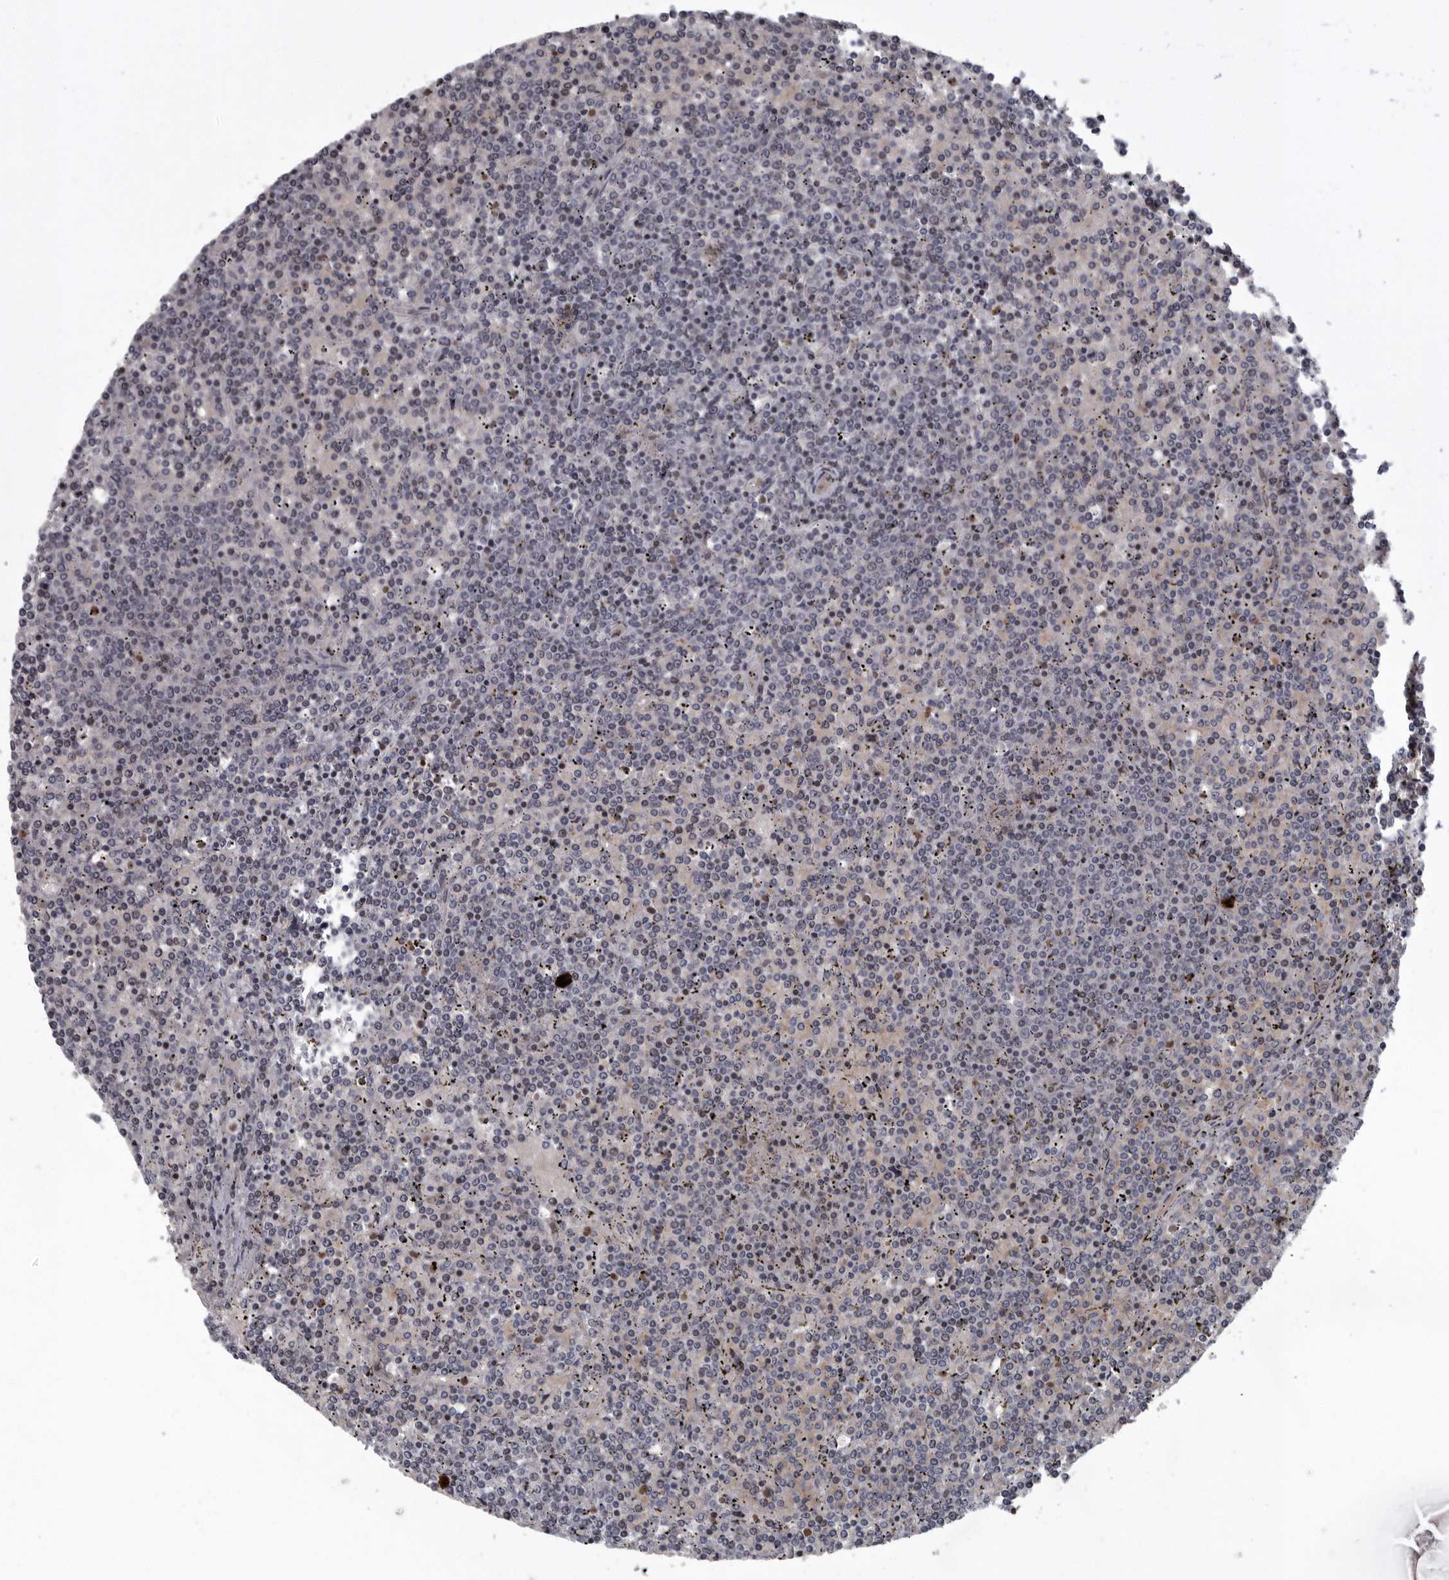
{"staining": {"intensity": "negative", "quantity": "none", "location": "none"}, "tissue": "lymphoma", "cell_type": "Tumor cells", "image_type": "cancer", "snomed": [{"axis": "morphology", "description": "Malignant lymphoma, non-Hodgkin's type, Low grade"}, {"axis": "topography", "description": "Spleen"}], "caption": "There is no significant positivity in tumor cells of low-grade malignant lymphoma, non-Hodgkin's type.", "gene": "PDCD11", "patient": {"sex": "female", "age": 19}}